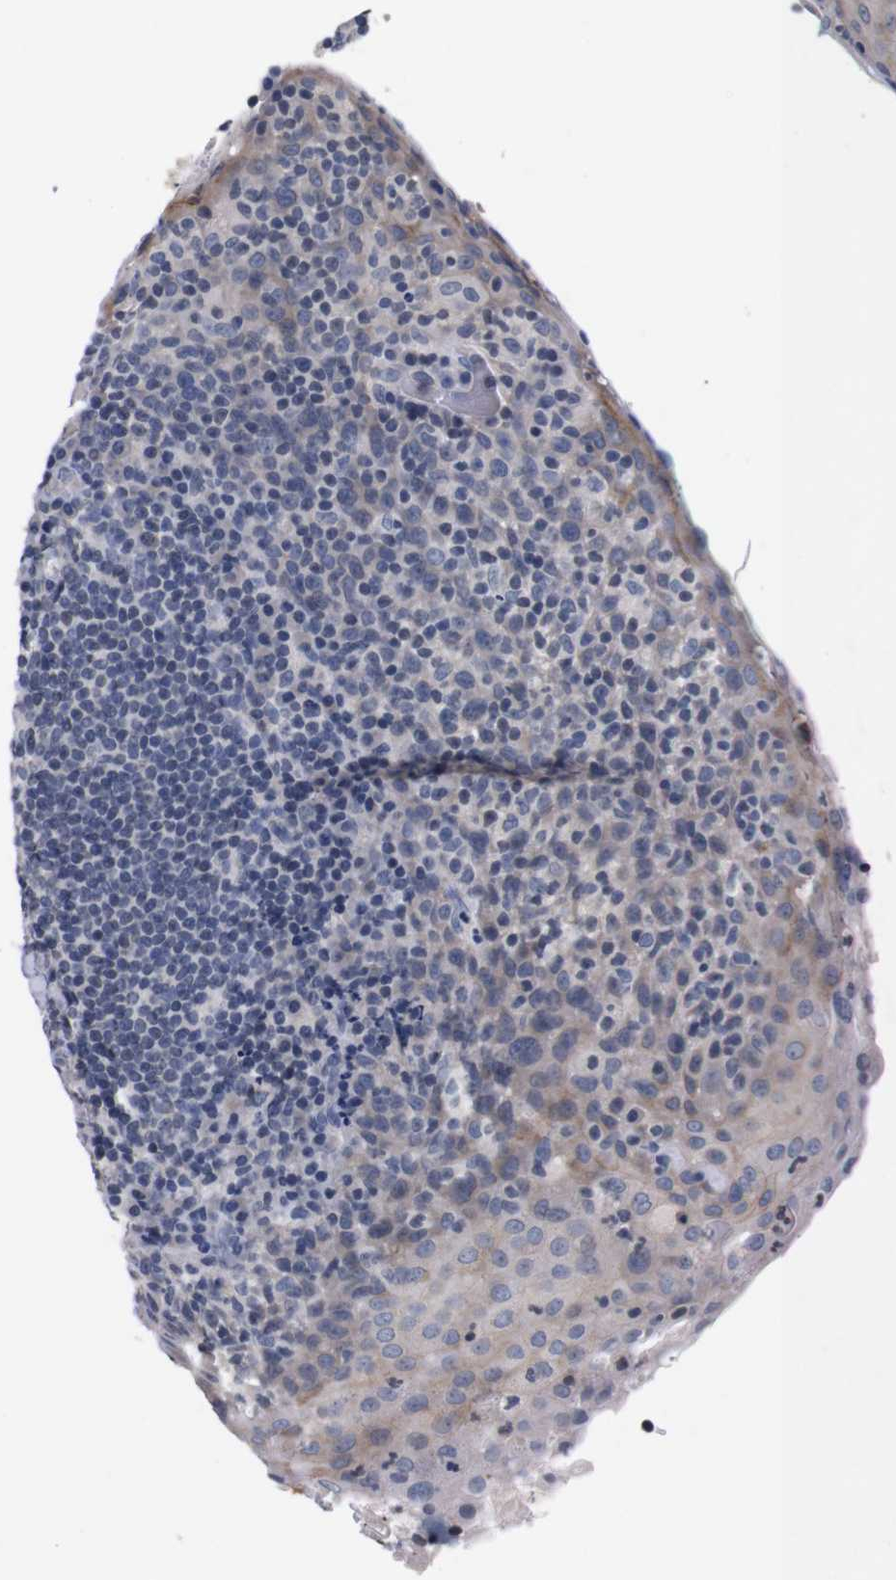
{"staining": {"intensity": "negative", "quantity": "none", "location": "none"}, "tissue": "tonsil", "cell_type": "Germinal center cells", "image_type": "normal", "snomed": [{"axis": "morphology", "description": "Normal tissue, NOS"}, {"axis": "topography", "description": "Tonsil"}], "caption": "Normal tonsil was stained to show a protein in brown. There is no significant expression in germinal center cells. The staining is performed using DAB (3,3'-diaminobenzidine) brown chromogen with nuclei counter-stained in using hematoxylin.", "gene": "TNFRSF21", "patient": {"sex": "male", "age": 17}}